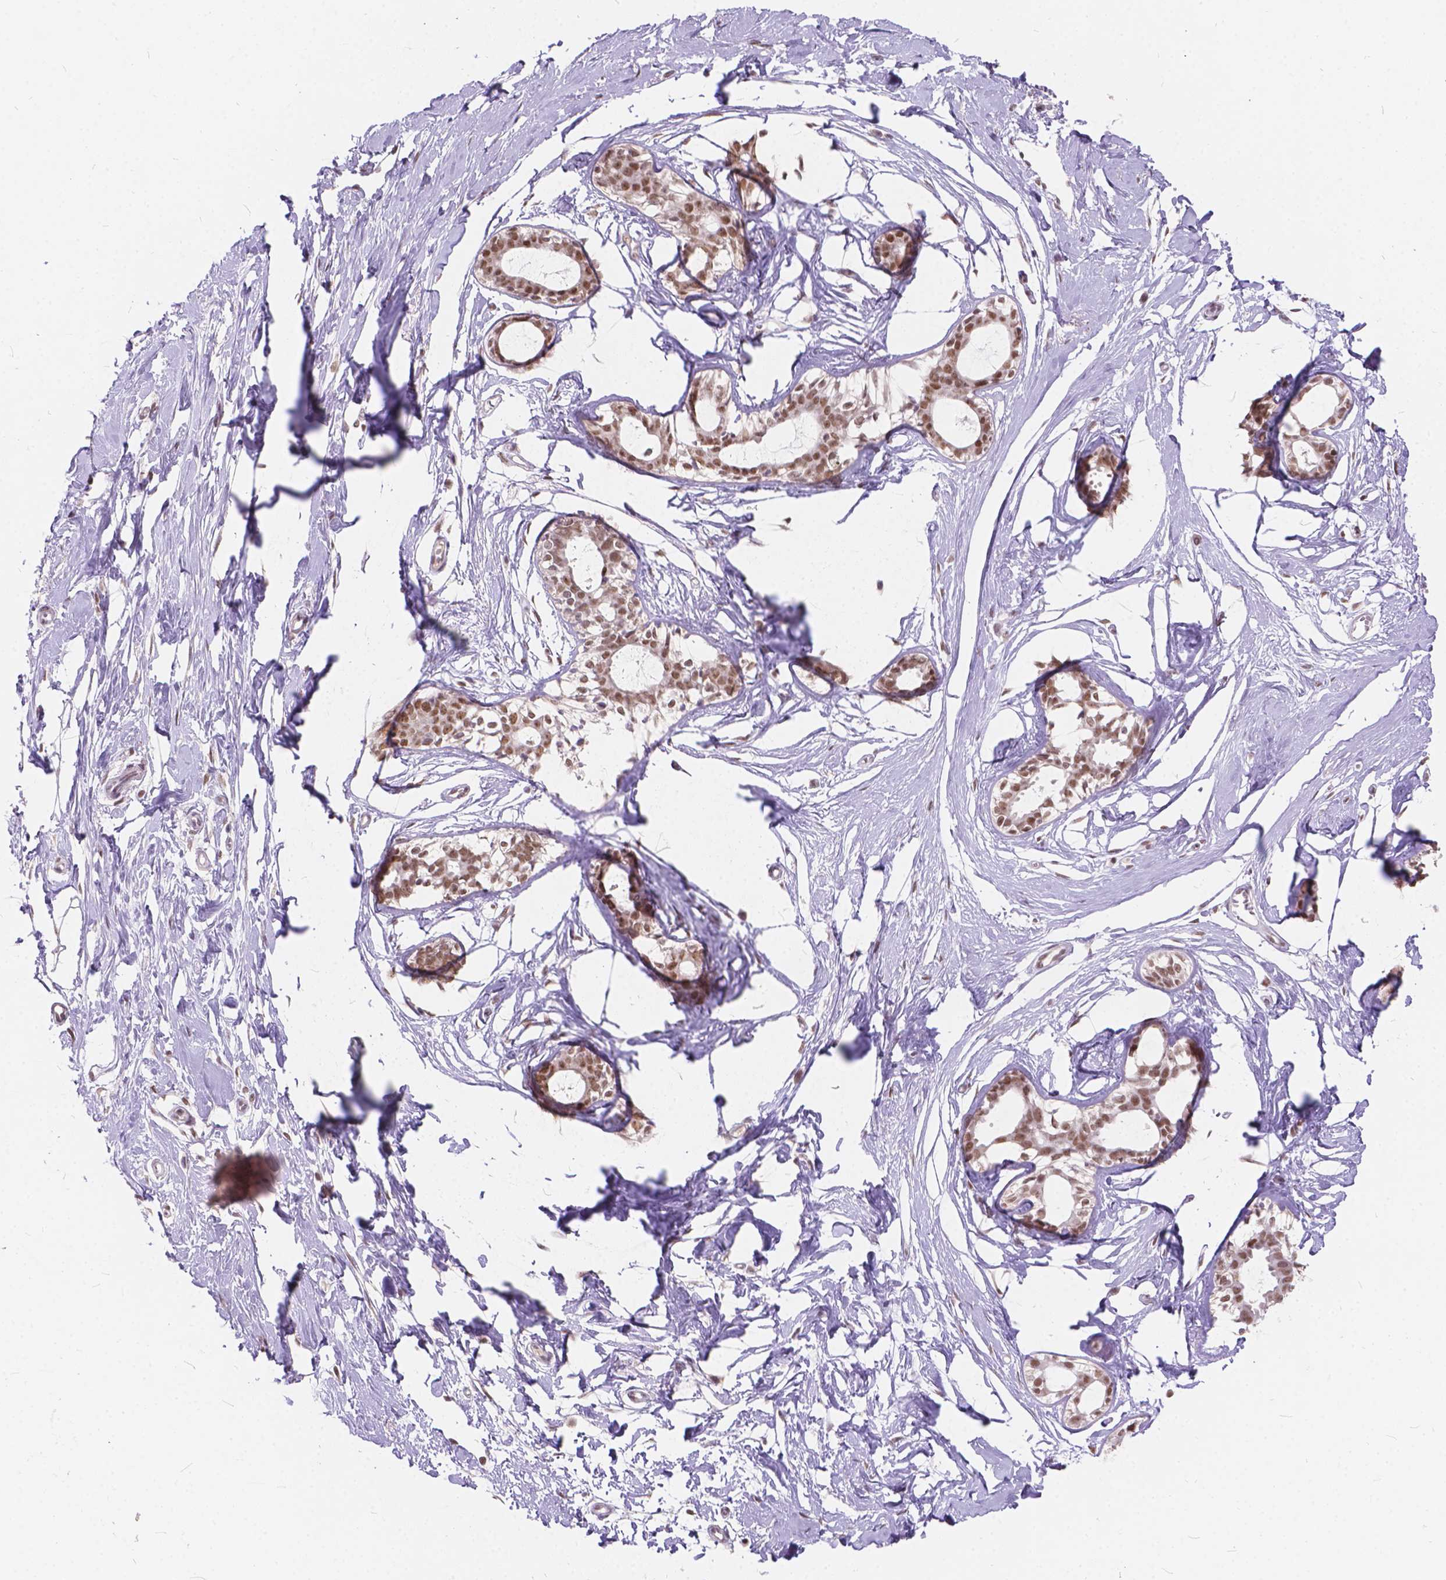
{"staining": {"intensity": "weak", "quantity": ">75%", "location": "nuclear"}, "tissue": "breast", "cell_type": "Adipocytes", "image_type": "normal", "snomed": [{"axis": "morphology", "description": "Normal tissue, NOS"}, {"axis": "topography", "description": "Breast"}], "caption": "IHC (DAB (3,3'-diaminobenzidine)) staining of benign breast displays weak nuclear protein positivity in about >75% of adipocytes.", "gene": "FAM53A", "patient": {"sex": "female", "age": 49}}